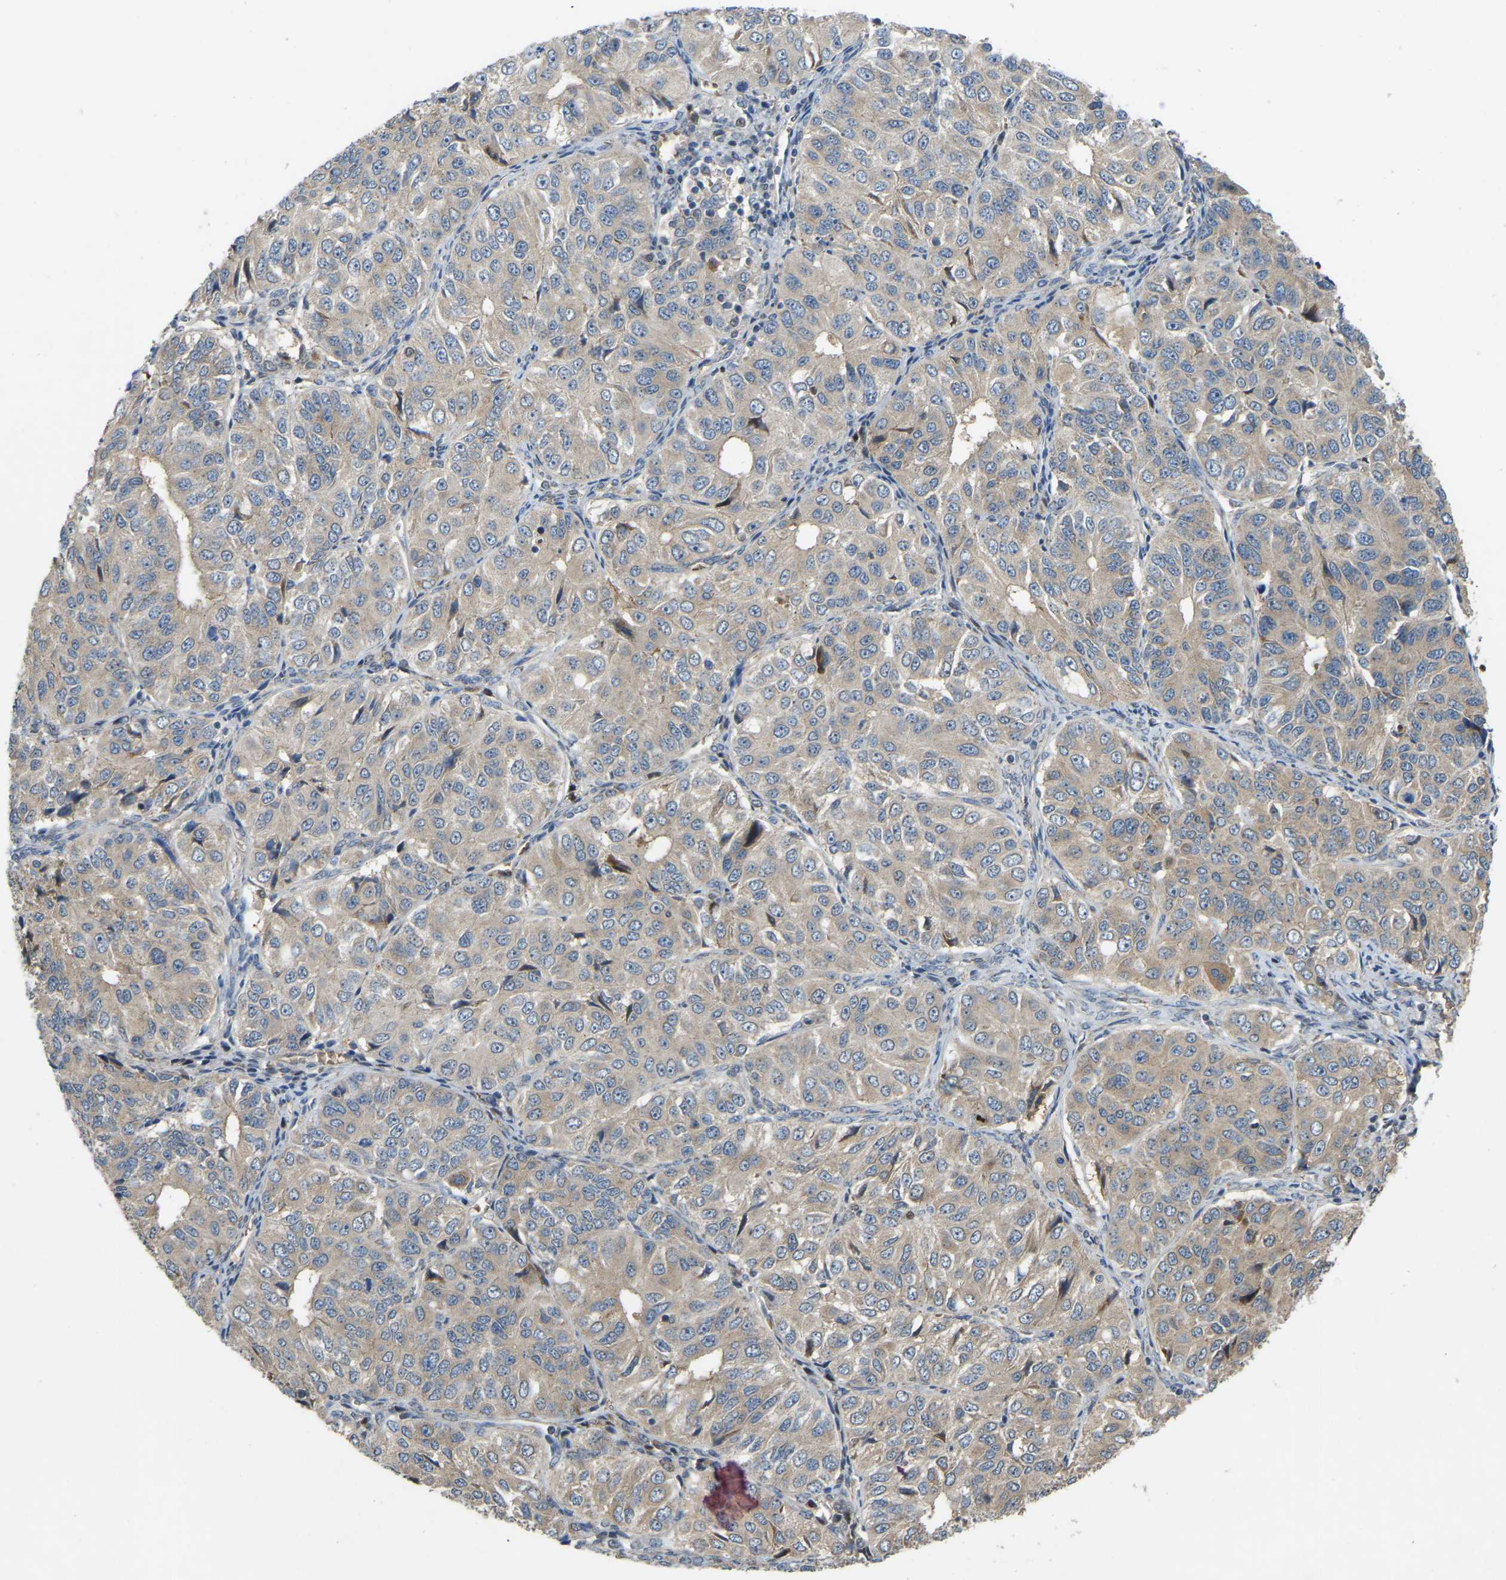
{"staining": {"intensity": "weak", "quantity": ">75%", "location": "cytoplasmic/membranous"}, "tissue": "ovarian cancer", "cell_type": "Tumor cells", "image_type": "cancer", "snomed": [{"axis": "morphology", "description": "Carcinoma, endometroid"}, {"axis": "topography", "description": "Ovary"}], "caption": "Immunohistochemical staining of endometroid carcinoma (ovarian) reveals low levels of weak cytoplasmic/membranous protein staining in about >75% of tumor cells. Nuclei are stained in blue.", "gene": "C21orf91", "patient": {"sex": "female", "age": 51}}